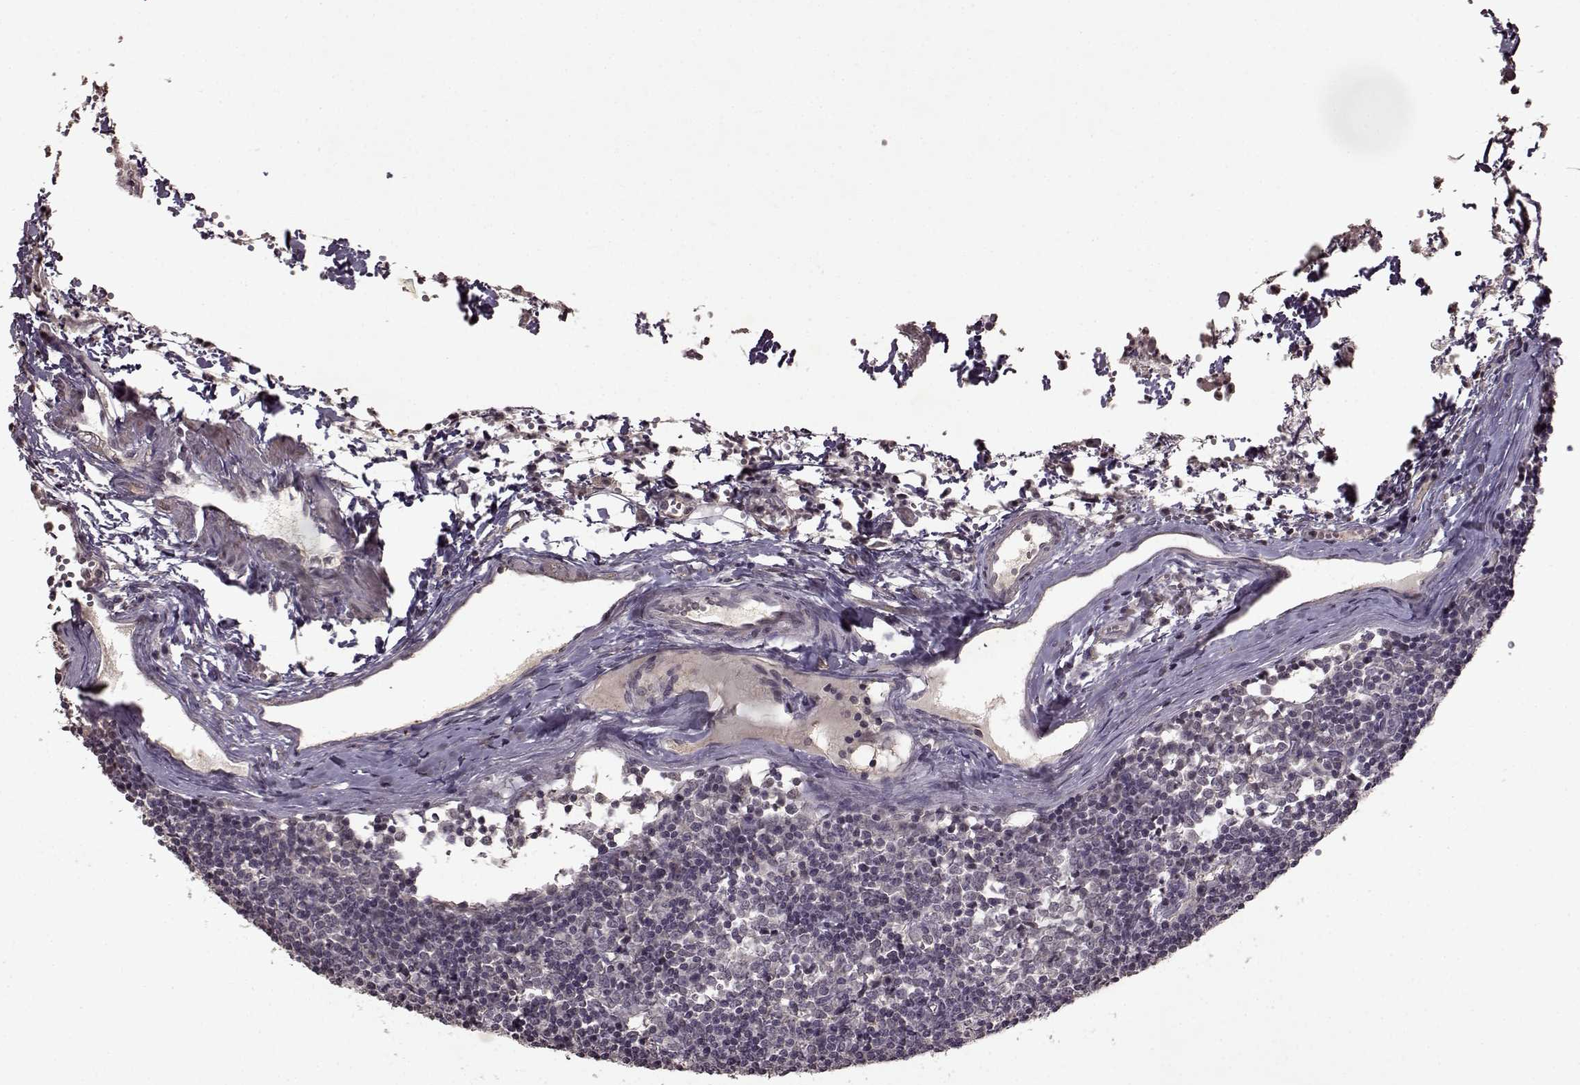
{"staining": {"intensity": "negative", "quantity": "none", "location": "none"}, "tissue": "lymph node", "cell_type": "Germinal center cells", "image_type": "normal", "snomed": [{"axis": "morphology", "description": "Normal tissue, NOS"}, {"axis": "topography", "description": "Lymph node"}], "caption": "This is an immunohistochemistry (IHC) histopathology image of benign lymph node. There is no positivity in germinal center cells.", "gene": "LHB", "patient": {"sex": "female", "age": 52}}